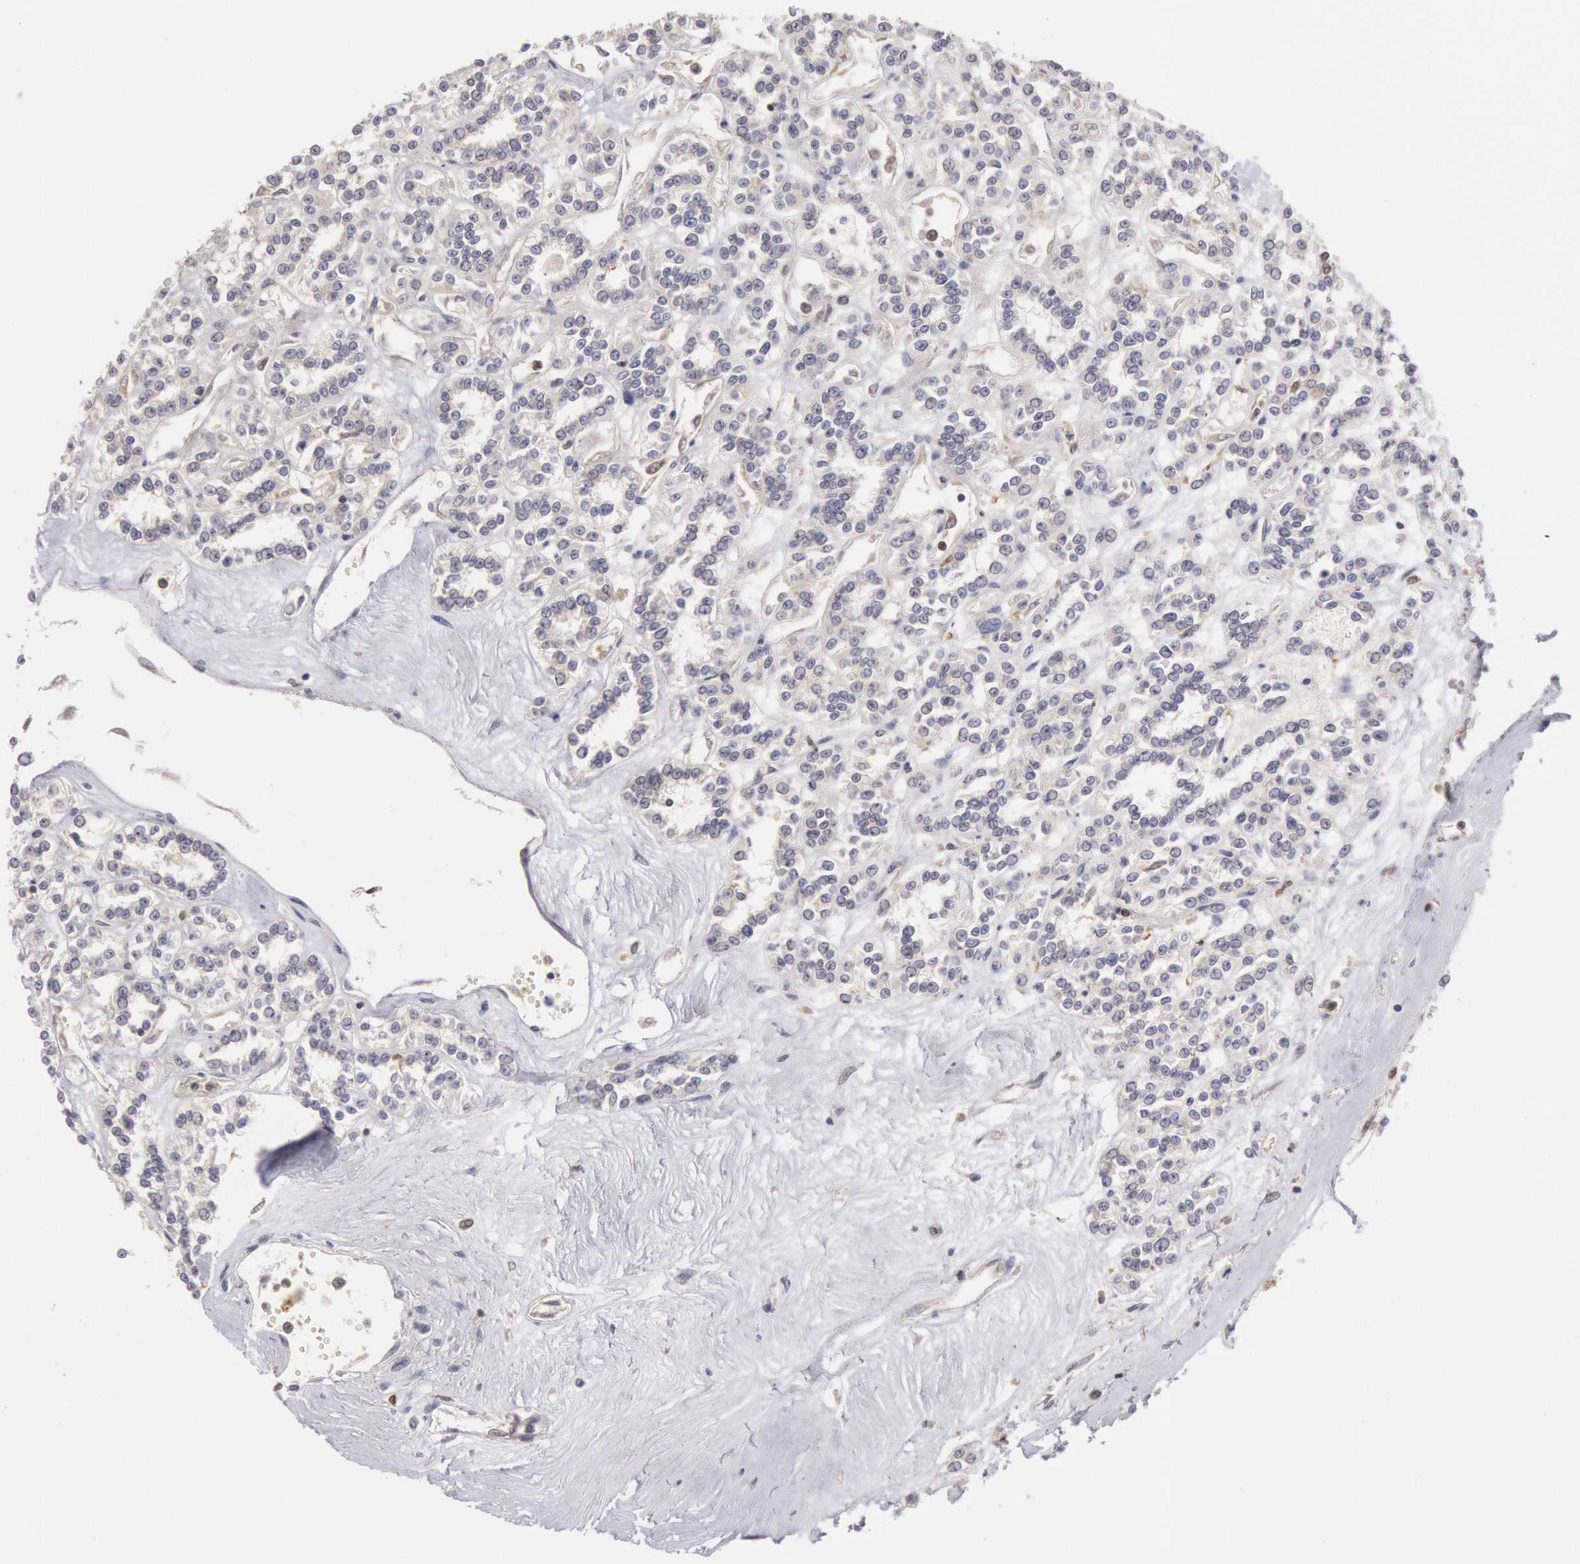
{"staining": {"intensity": "negative", "quantity": "none", "location": "none"}, "tissue": "renal cancer", "cell_type": "Tumor cells", "image_type": "cancer", "snomed": [{"axis": "morphology", "description": "Adenocarcinoma, NOS"}, {"axis": "topography", "description": "Kidney"}], "caption": "This is a histopathology image of immunohistochemistry staining of renal cancer (adenocarcinoma), which shows no staining in tumor cells. Brightfield microscopy of immunohistochemistry stained with DAB (3,3'-diaminobenzidine) (brown) and hematoxylin (blue), captured at high magnification.", "gene": "PLA2G6", "patient": {"sex": "female", "age": 76}}